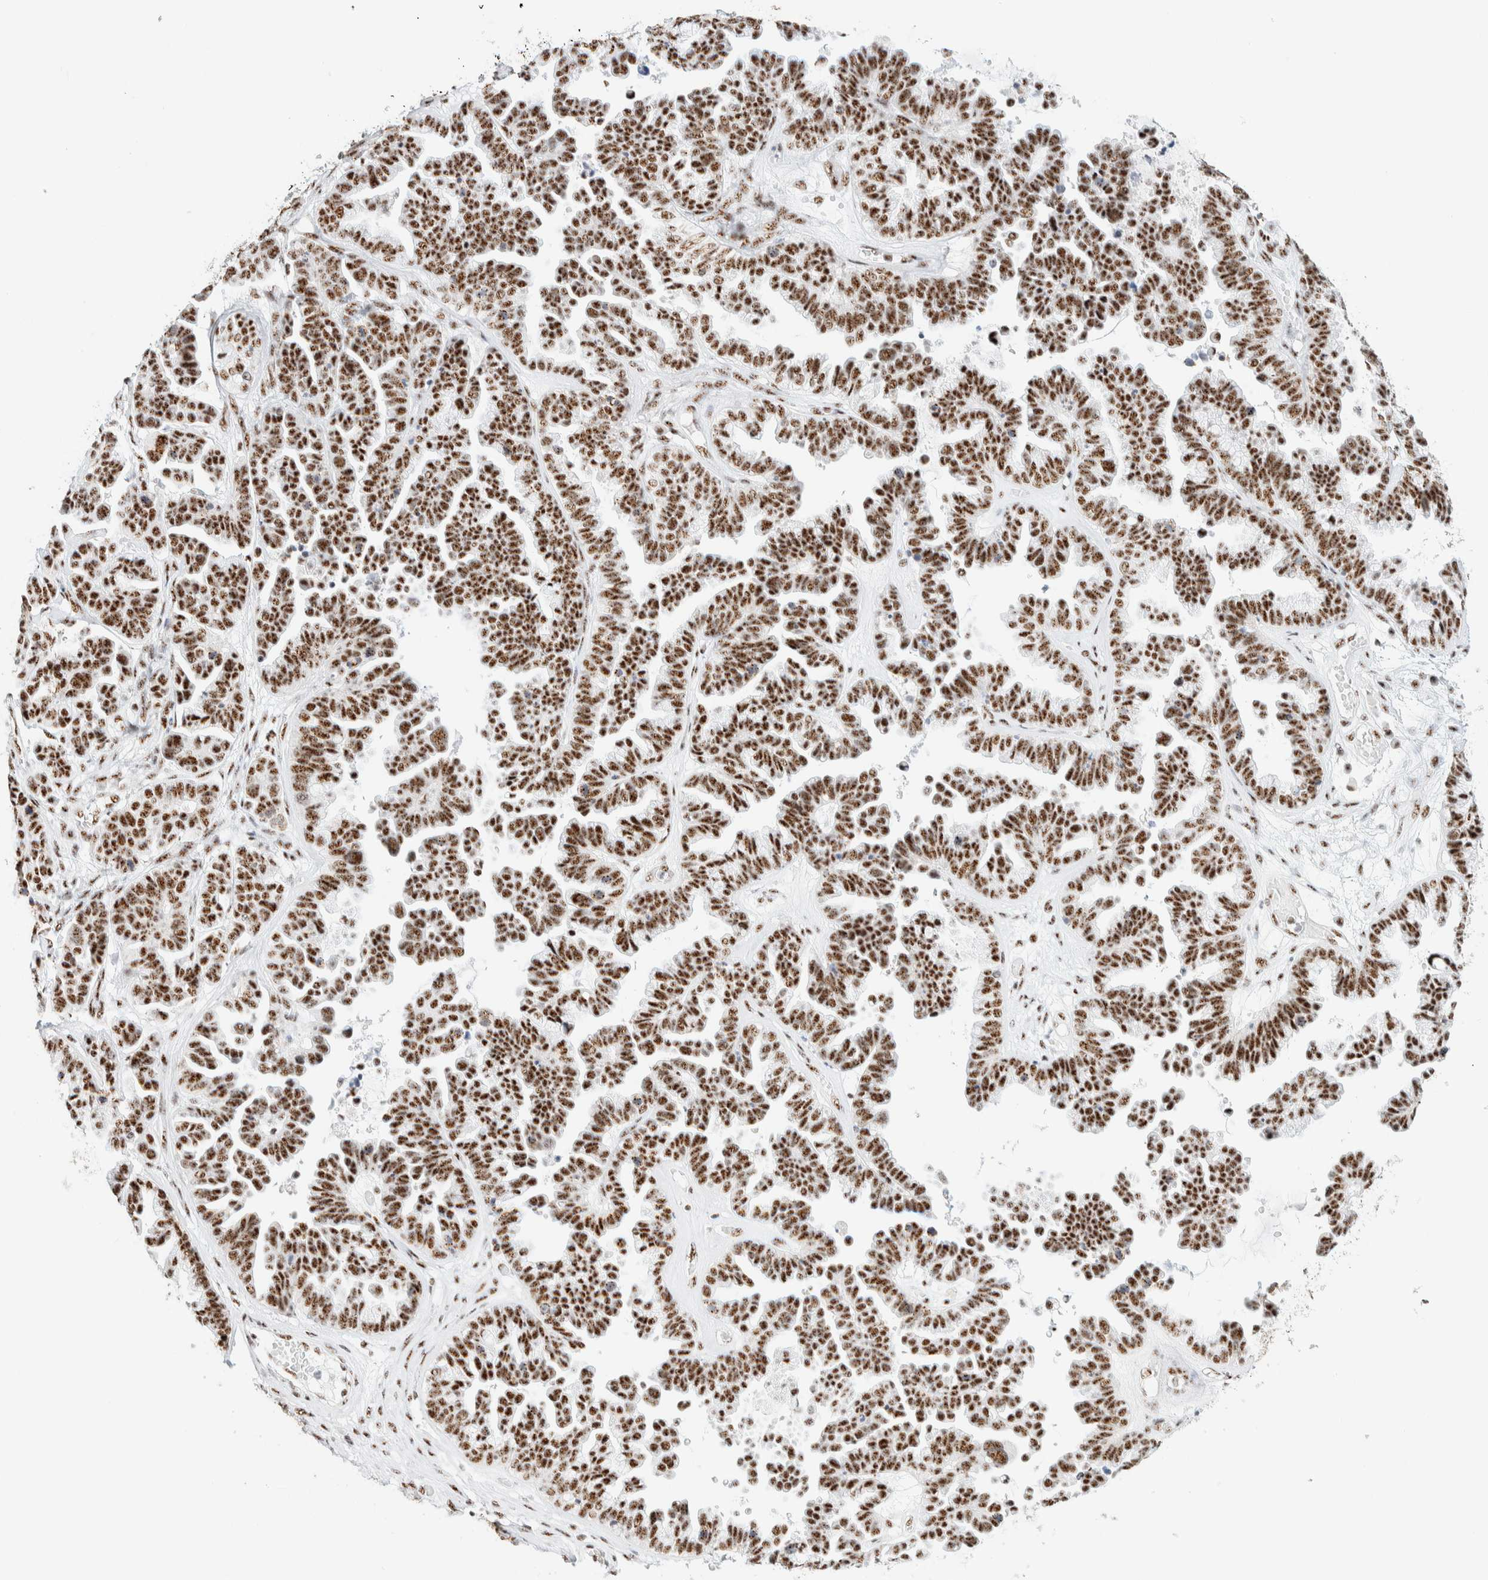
{"staining": {"intensity": "strong", "quantity": ">75%", "location": "nuclear"}, "tissue": "ovarian cancer", "cell_type": "Tumor cells", "image_type": "cancer", "snomed": [{"axis": "morphology", "description": "Cystadenocarcinoma, serous, NOS"}, {"axis": "topography", "description": "Ovary"}], "caption": "Immunohistochemistry micrograph of neoplastic tissue: ovarian cancer (serous cystadenocarcinoma) stained using immunohistochemistry reveals high levels of strong protein expression localized specifically in the nuclear of tumor cells, appearing as a nuclear brown color.", "gene": "SON", "patient": {"sex": "female", "age": 56}}